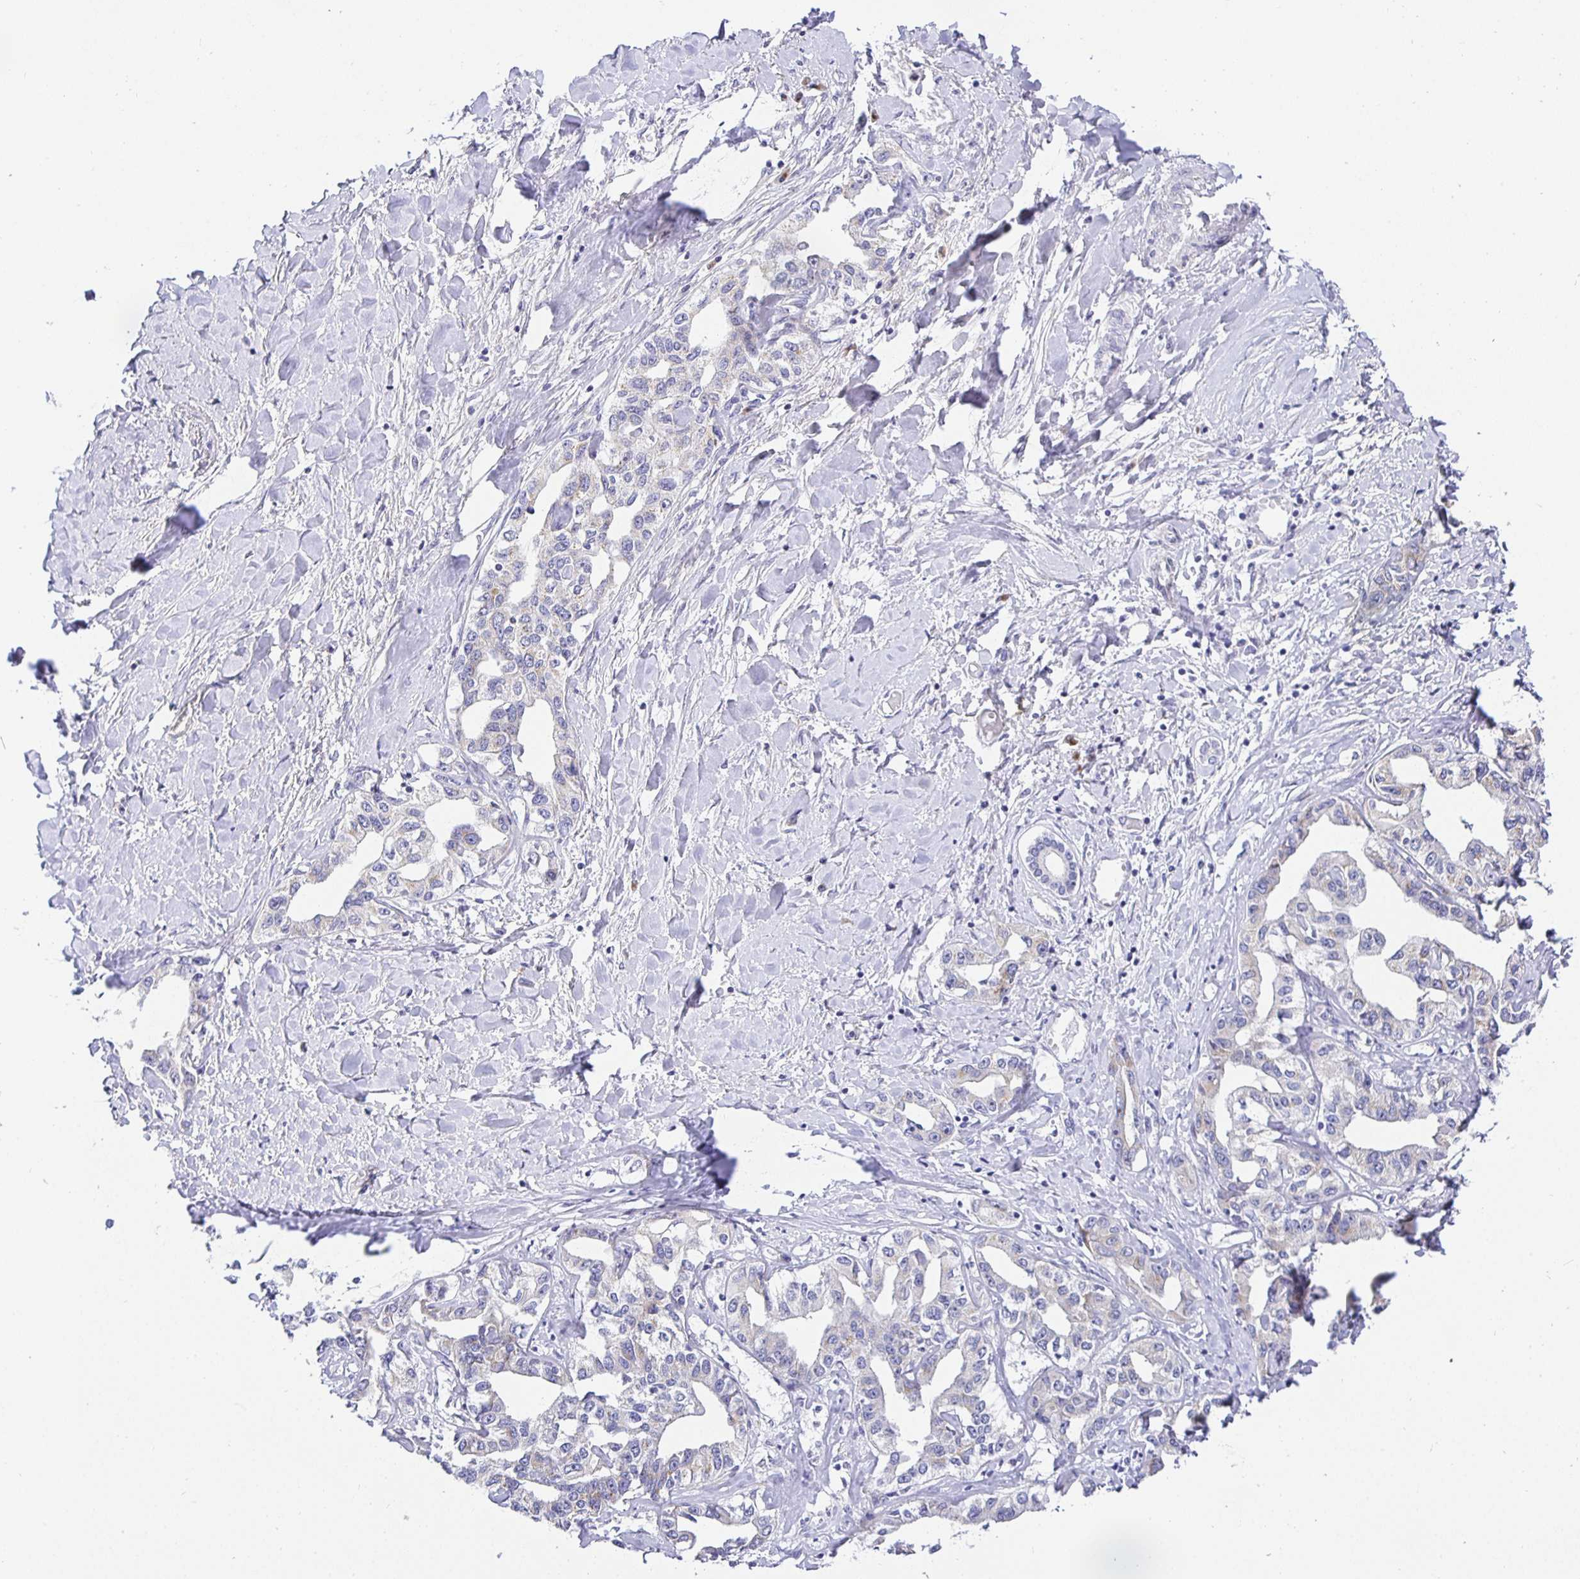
{"staining": {"intensity": "weak", "quantity": "<25%", "location": "cytoplasmic/membranous"}, "tissue": "liver cancer", "cell_type": "Tumor cells", "image_type": "cancer", "snomed": [{"axis": "morphology", "description": "Cholangiocarcinoma"}, {"axis": "topography", "description": "Liver"}], "caption": "An IHC photomicrograph of liver cholangiocarcinoma is shown. There is no staining in tumor cells of liver cholangiocarcinoma.", "gene": "OPALIN", "patient": {"sex": "male", "age": 59}}